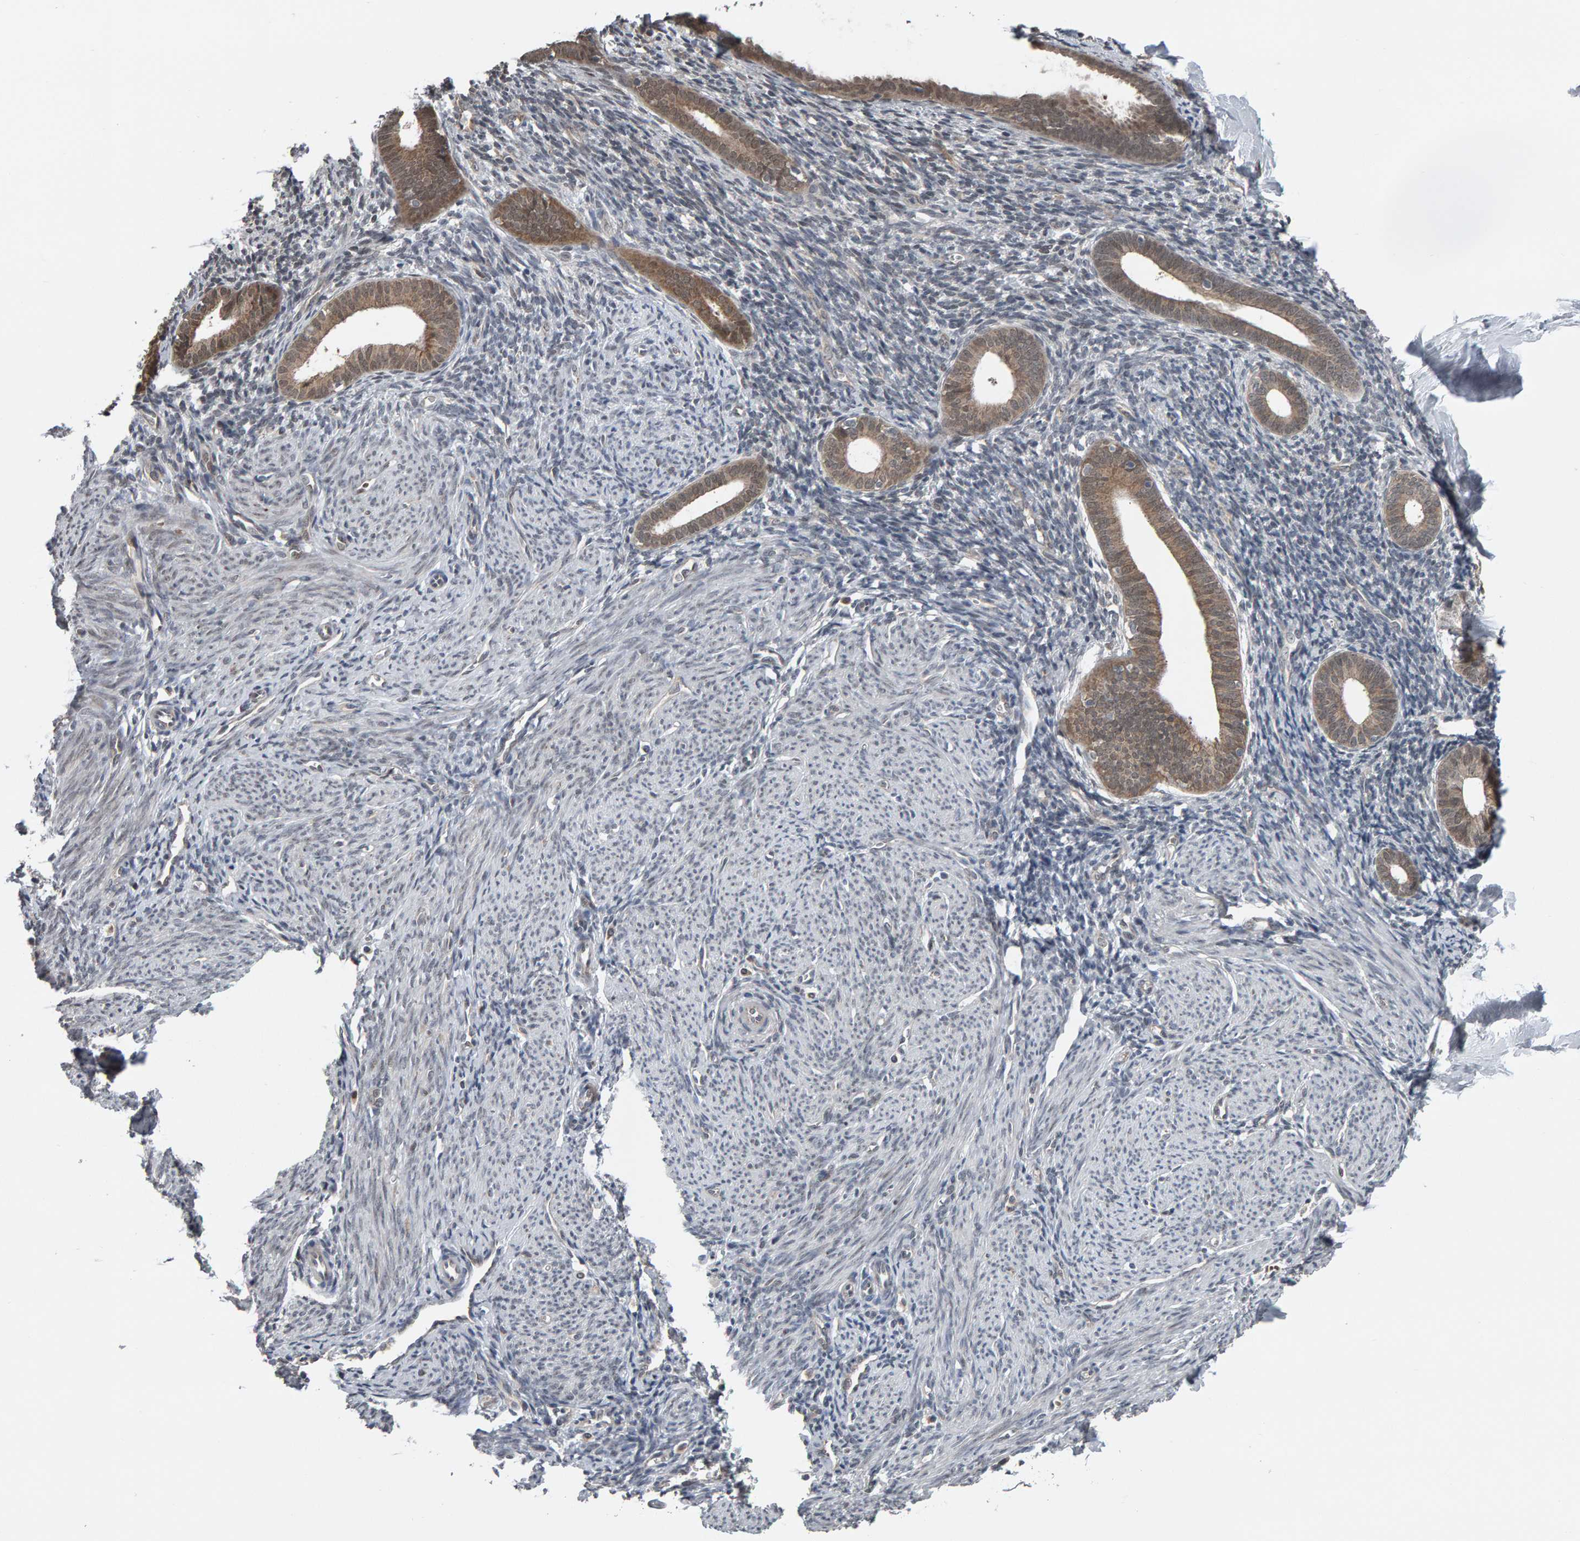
{"staining": {"intensity": "negative", "quantity": "none", "location": "none"}, "tissue": "endometrium", "cell_type": "Cells in endometrial stroma", "image_type": "normal", "snomed": [{"axis": "morphology", "description": "Normal tissue, NOS"}, {"axis": "morphology", "description": "Adenocarcinoma, NOS"}, {"axis": "topography", "description": "Endometrium"}], "caption": "Endometrium stained for a protein using immunohistochemistry demonstrates no expression cells in endometrial stroma.", "gene": "COASY", "patient": {"sex": "female", "age": 57}}